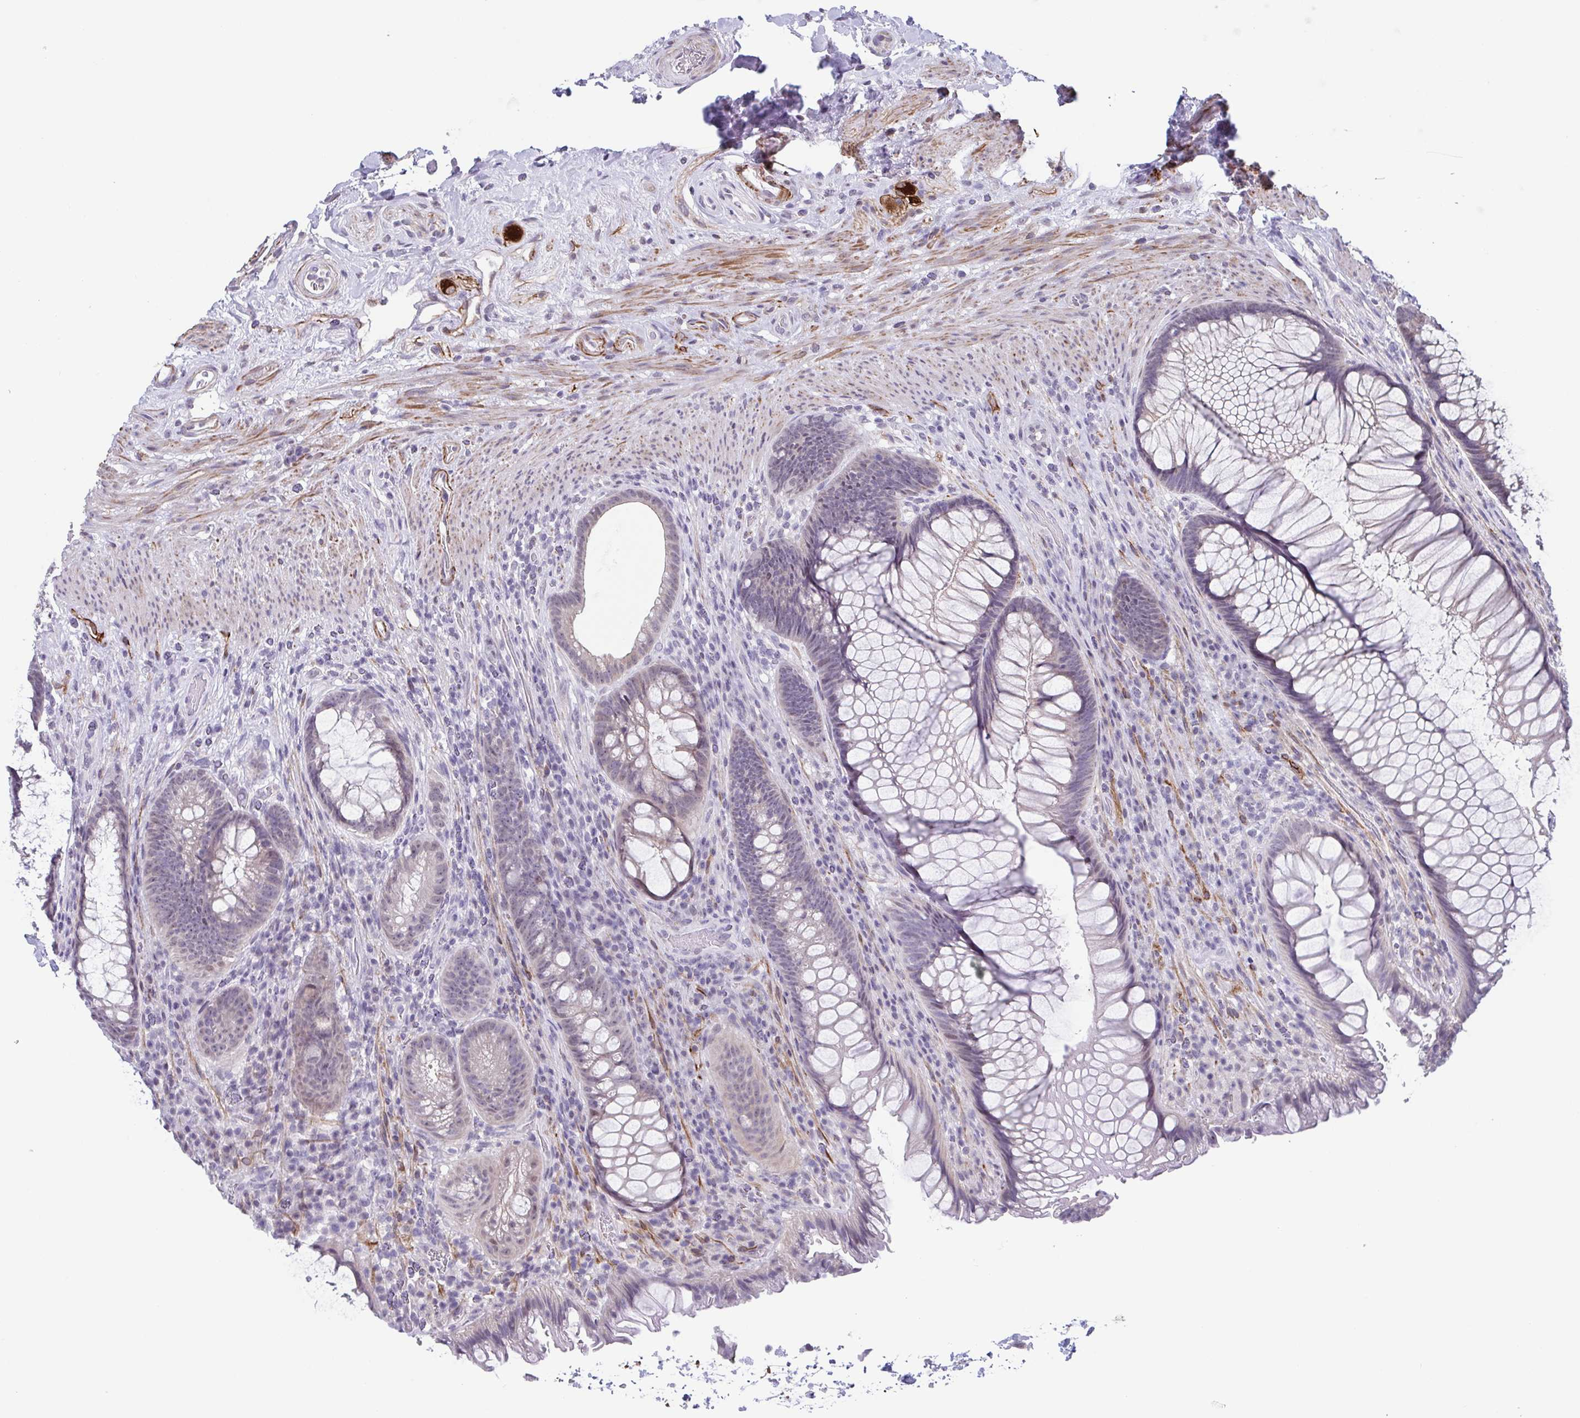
{"staining": {"intensity": "negative", "quantity": "none", "location": "none"}, "tissue": "rectum", "cell_type": "Glandular cells", "image_type": "normal", "snomed": [{"axis": "morphology", "description": "Normal tissue, NOS"}, {"axis": "topography", "description": "Smooth muscle"}, {"axis": "topography", "description": "Rectum"}], "caption": "Unremarkable rectum was stained to show a protein in brown. There is no significant expression in glandular cells.", "gene": "TMEM92", "patient": {"sex": "male", "age": 53}}